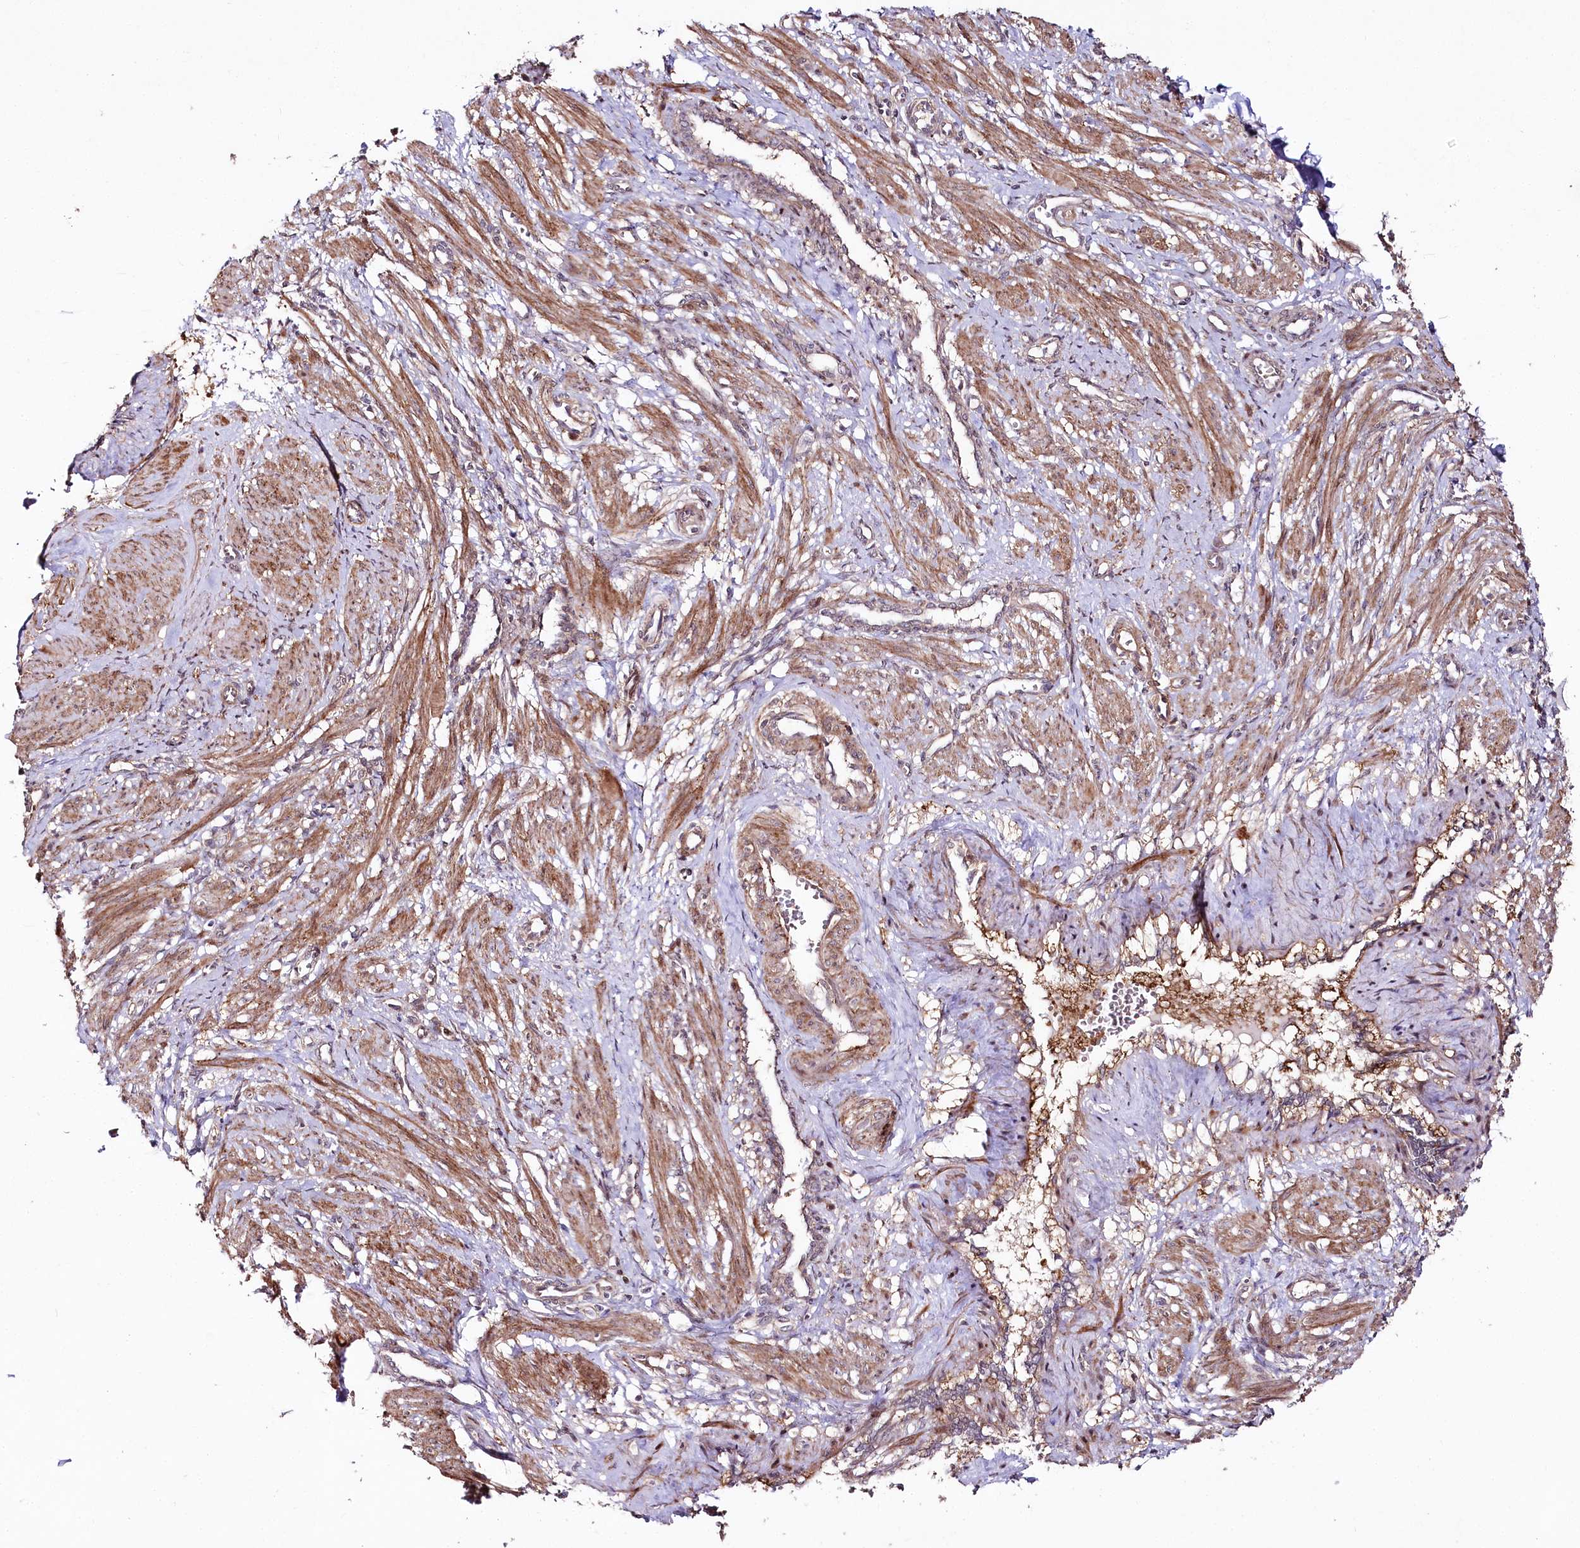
{"staining": {"intensity": "moderate", "quantity": ">75%", "location": "cytoplasmic/membranous"}, "tissue": "smooth muscle", "cell_type": "Smooth muscle cells", "image_type": "normal", "snomed": [{"axis": "morphology", "description": "Normal tissue, NOS"}, {"axis": "topography", "description": "Endometrium"}], "caption": "Smooth muscle stained for a protein reveals moderate cytoplasmic/membranous positivity in smooth muscle cells. (Stains: DAB (3,3'-diaminobenzidine) in brown, nuclei in blue, Microscopy: brightfield microscopy at high magnification).", "gene": "PHLDB1", "patient": {"sex": "female", "age": 33}}